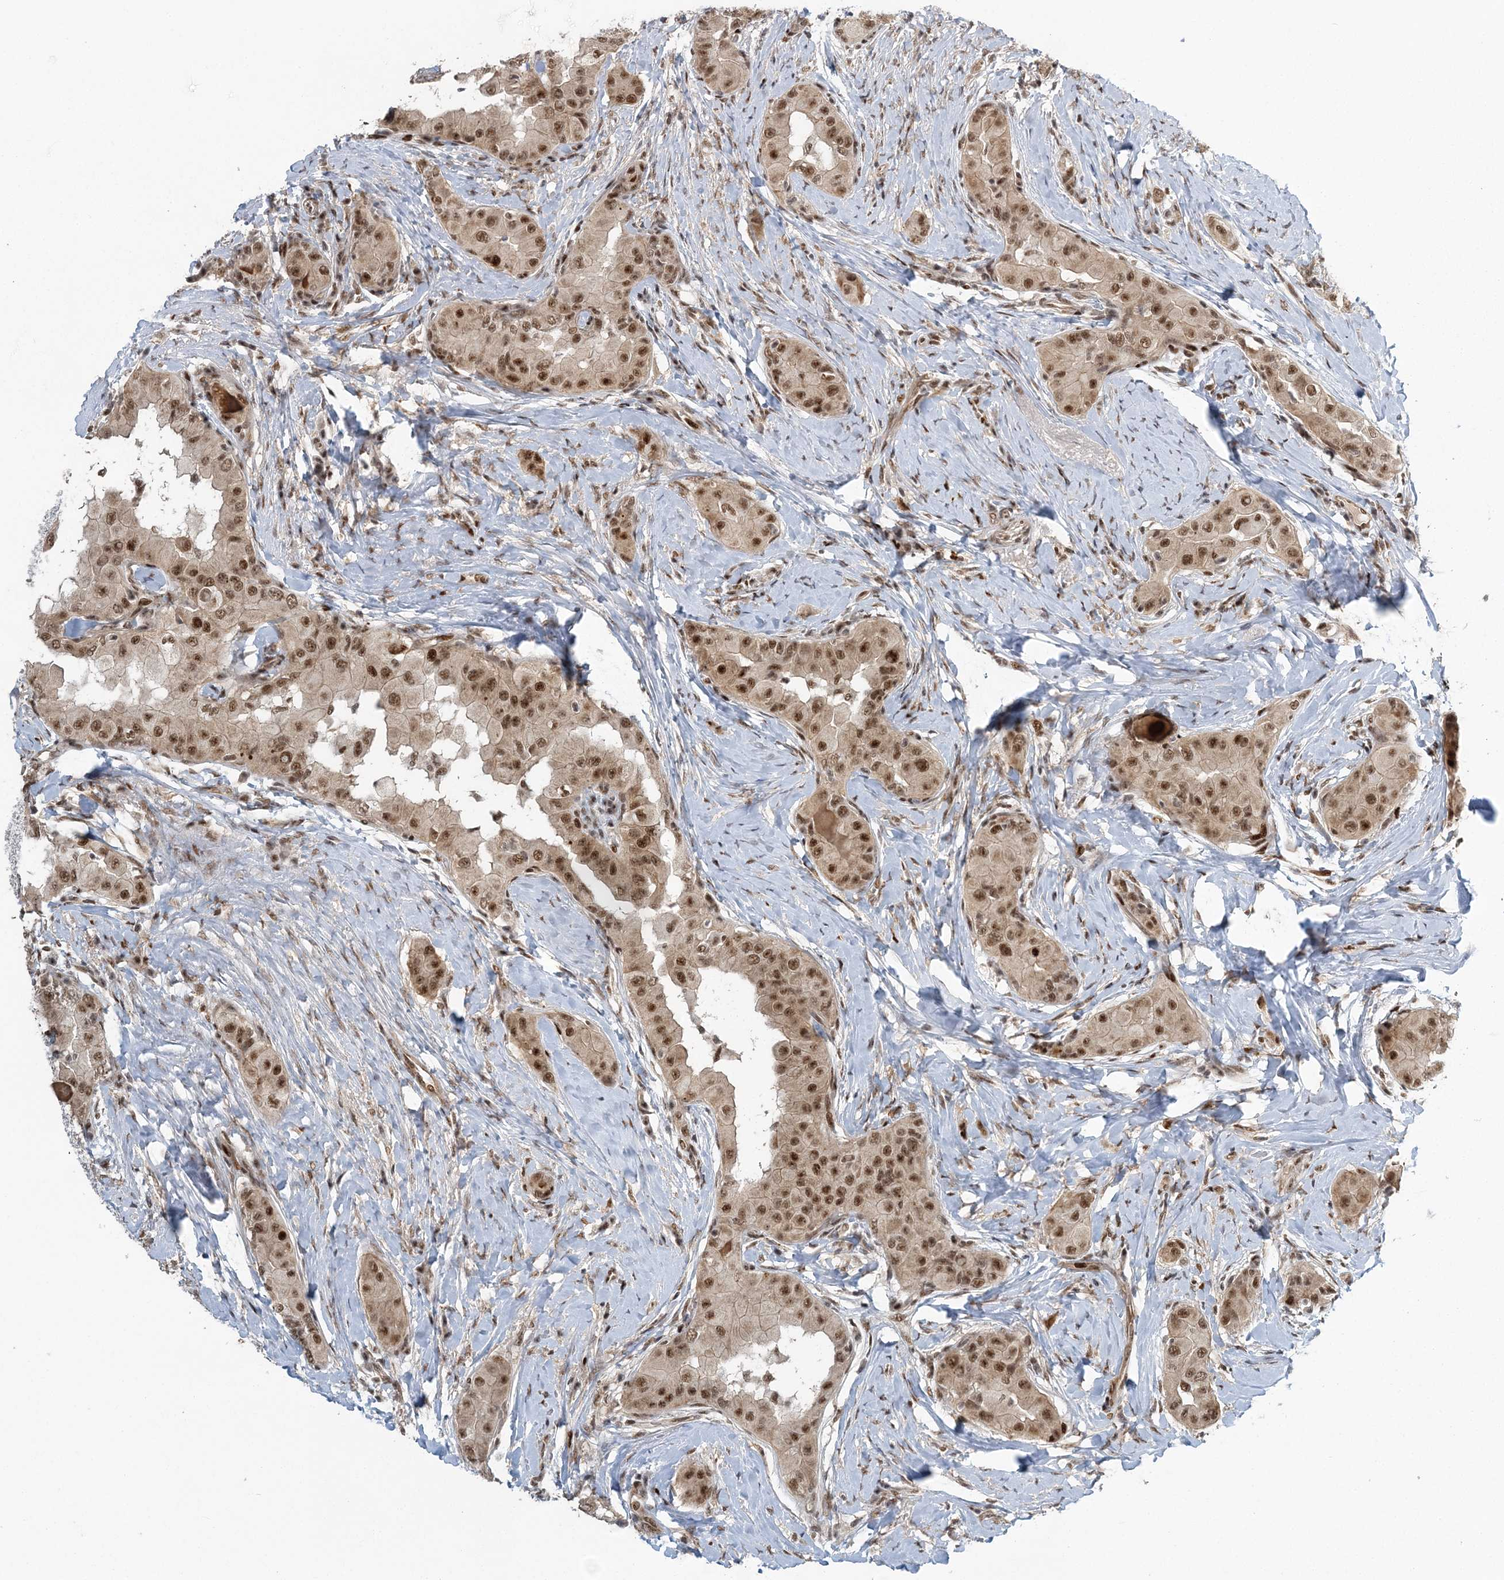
{"staining": {"intensity": "moderate", "quantity": ">75%", "location": "nuclear"}, "tissue": "thyroid cancer", "cell_type": "Tumor cells", "image_type": "cancer", "snomed": [{"axis": "morphology", "description": "Papillary adenocarcinoma, NOS"}, {"axis": "topography", "description": "Thyroid gland"}], "caption": "An IHC photomicrograph of tumor tissue is shown. Protein staining in brown shows moderate nuclear positivity in papillary adenocarcinoma (thyroid) within tumor cells.", "gene": "CWC22", "patient": {"sex": "male", "age": 33}}